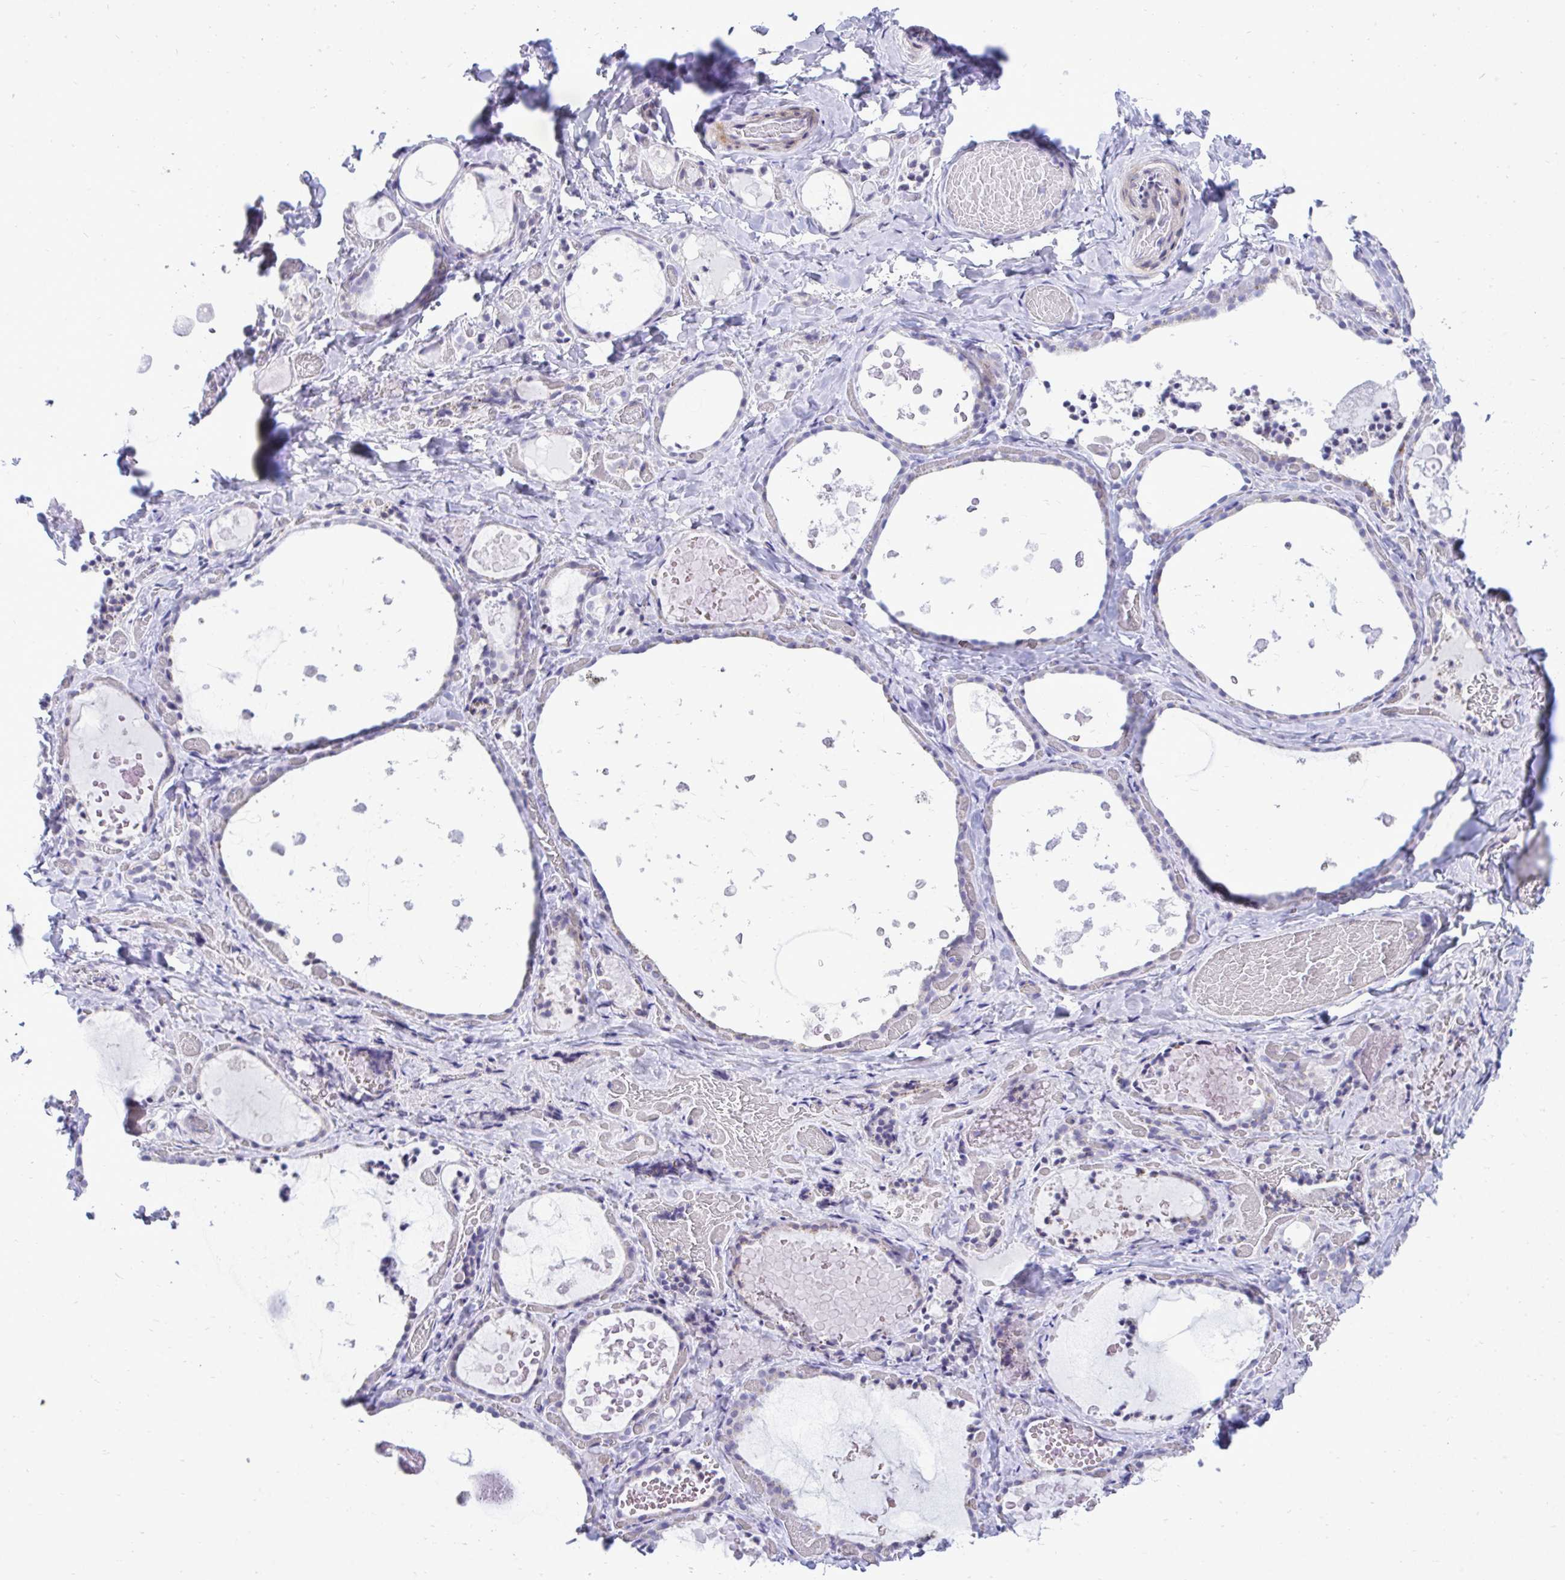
{"staining": {"intensity": "negative", "quantity": "none", "location": "none"}, "tissue": "thyroid gland", "cell_type": "Glandular cells", "image_type": "normal", "snomed": [{"axis": "morphology", "description": "Normal tissue, NOS"}, {"axis": "topography", "description": "Thyroid gland"}], "caption": "Photomicrograph shows no protein staining in glandular cells of unremarkable thyroid gland. The staining was performed using DAB (3,3'-diaminobenzidine) to visualize the protein expression in brown, while the nuclei were stained in blue with hematoxylin (Magnification: 20x).", "gene": "GABRA1", "patient": {"sex": "female", "age": 56}}